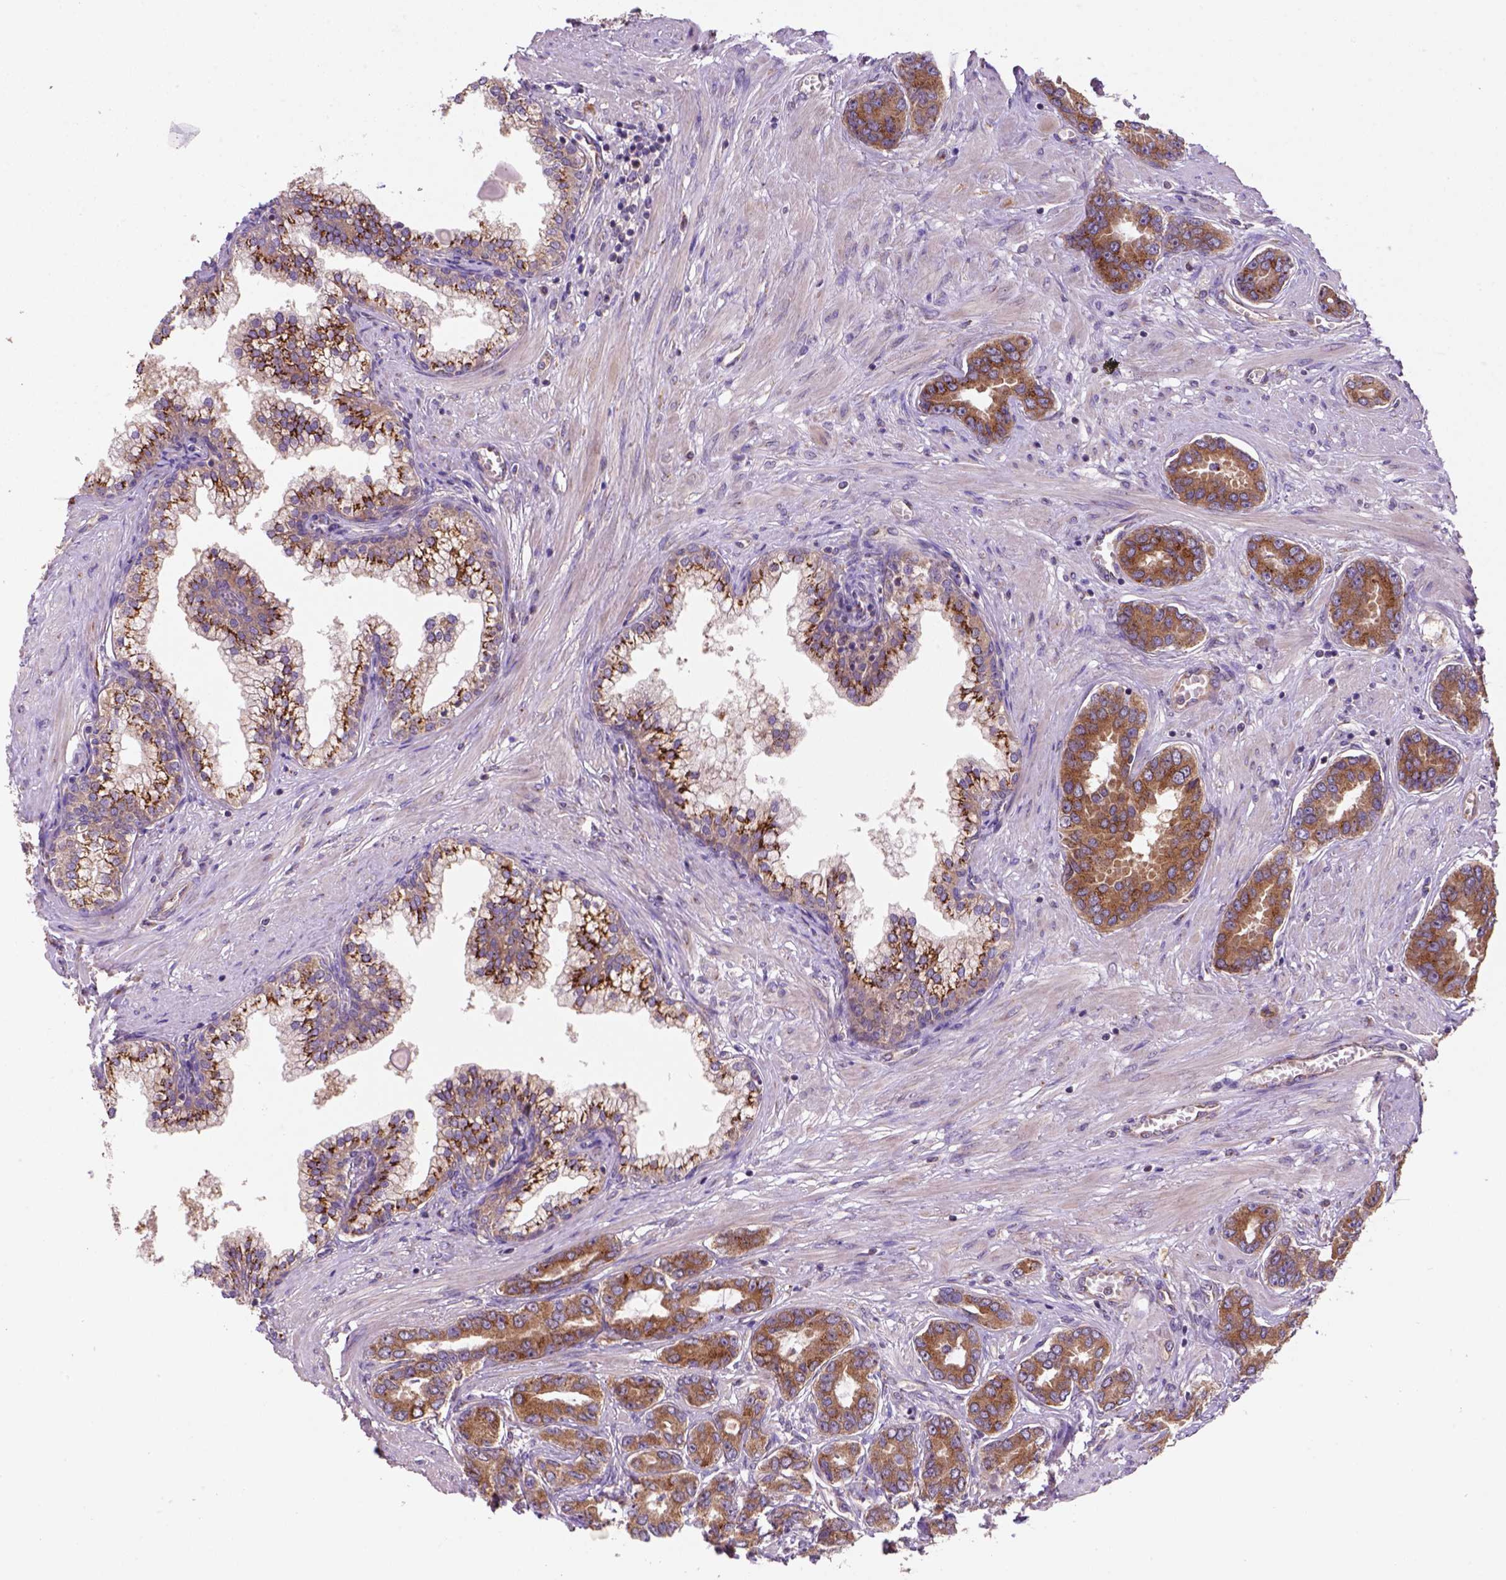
{"staining": {"intensity": "strong", "quantity": "25%-75%", "location": "cytoplasmic/membranous"}, "tissue": "prostate cancer", "cell_type": "Tumor cells", "image_type": "cancer", "snomed": [{"axis": "morphology", "description": "Adenocarcinoma, NOS"}, {"axis": "topography", "description": "Prostate"}], "caption": "Immunohistochemistry (IHC) image of neoplastic tissue: prostate cancer (adenocarcinoma) stained using immunohistochemistry displays high levels of strong protein expression localized specifically in the cytoplasmic/membranous of tumor cells, appearing as a cytoplasmic/membranous brown color.", "gene": "WARS2", "patient": {"sex": "male", "age": 67}}